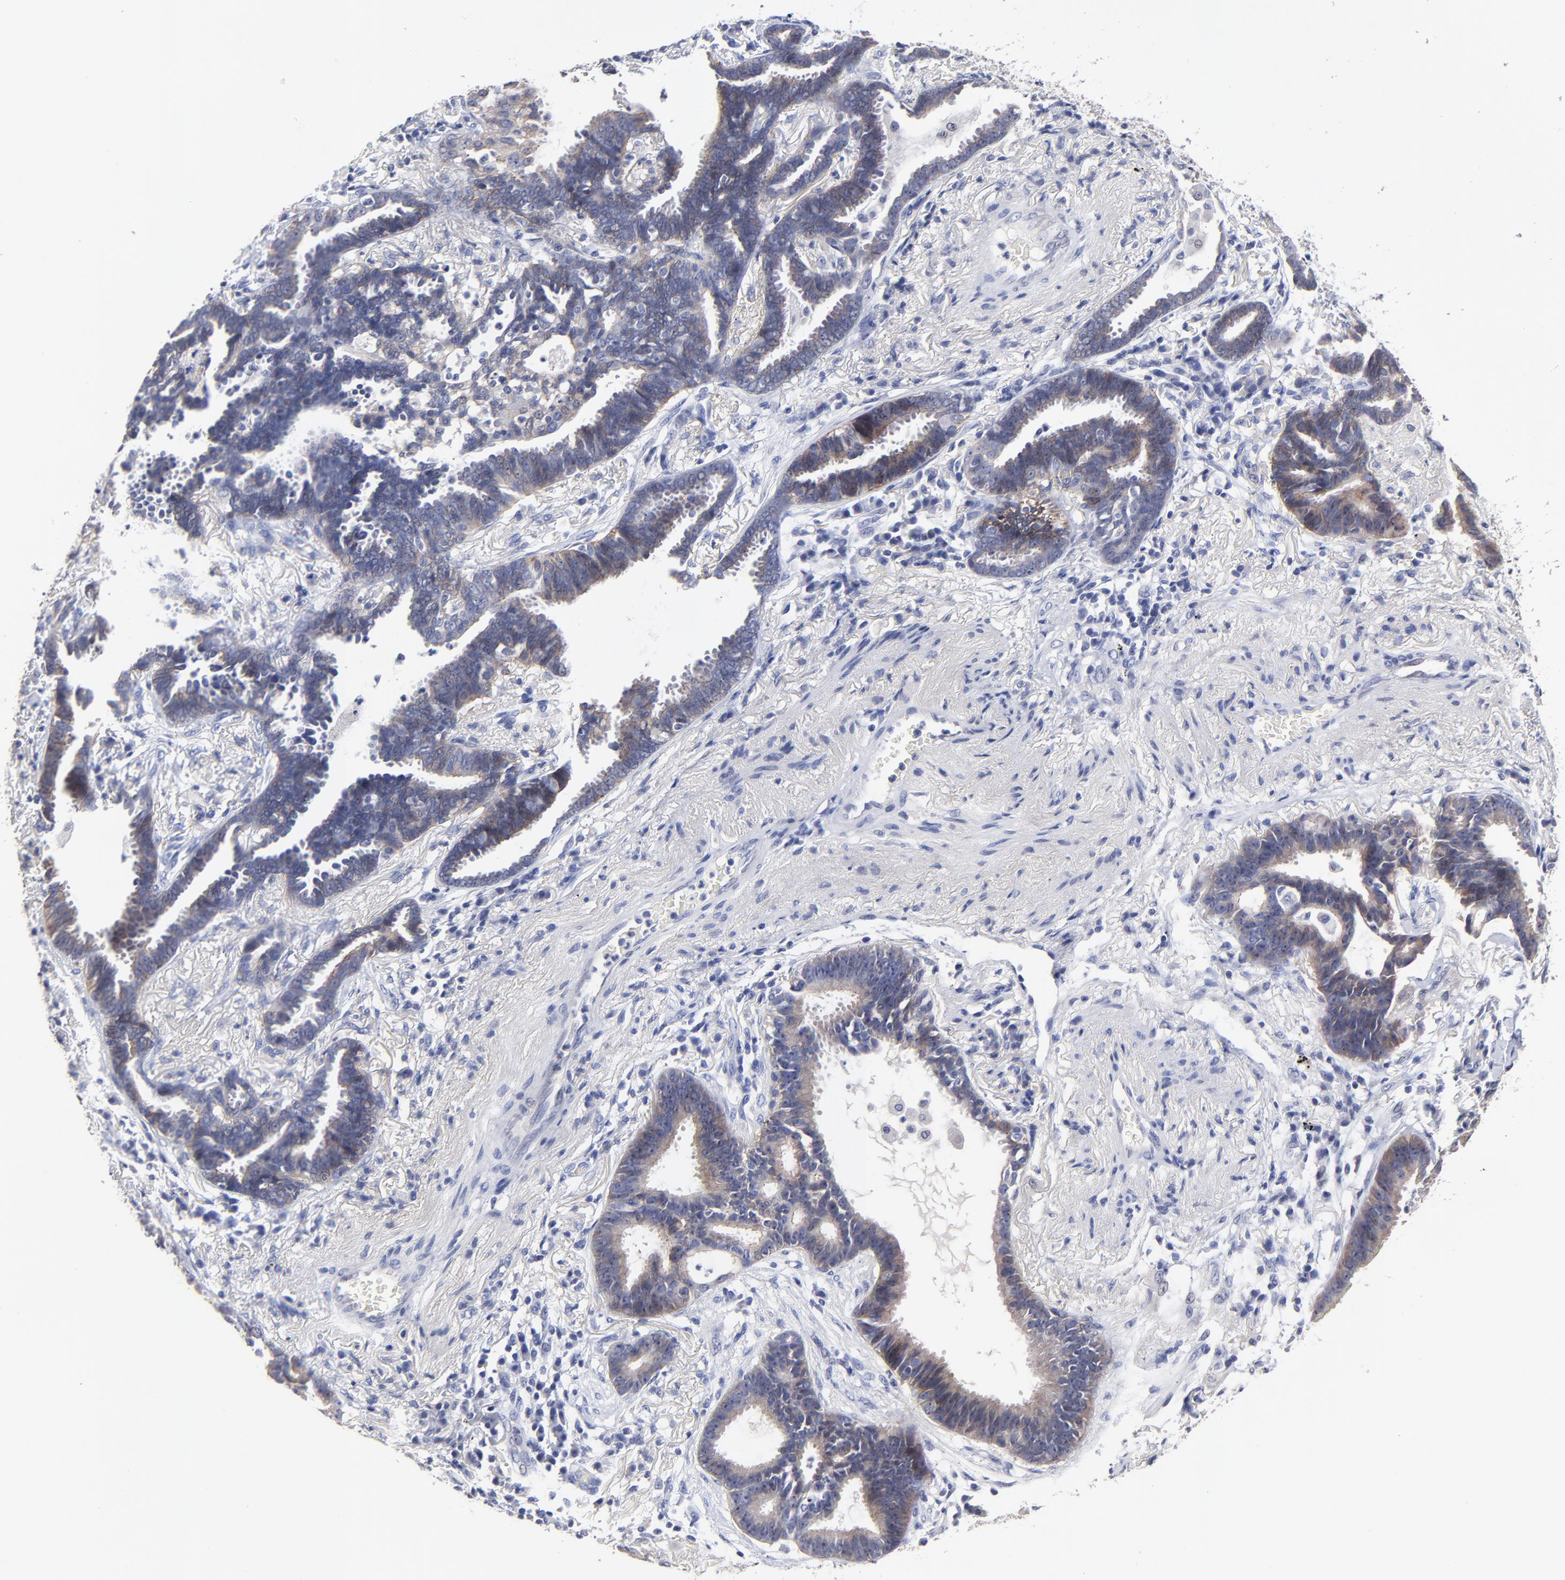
{"staining": {"intensity": "weak", "quantity": "<25%", "location": "cytoplasmic/membranous"}, "tissue": "lung cancer", "cell_type": "Tumor cells", "image_type": "cancer", "snomed": [{"axis": "morphology", "description": "Adenocarcinoma, NOS"}, {"axis": "topography", "description": "Lung"}], "caption": "The histopathology image reveals no staining of tumor cells in adenocarcinoma (lung).", "gene": "CXADR", "patient": {"sex": "female", "age": 64}}